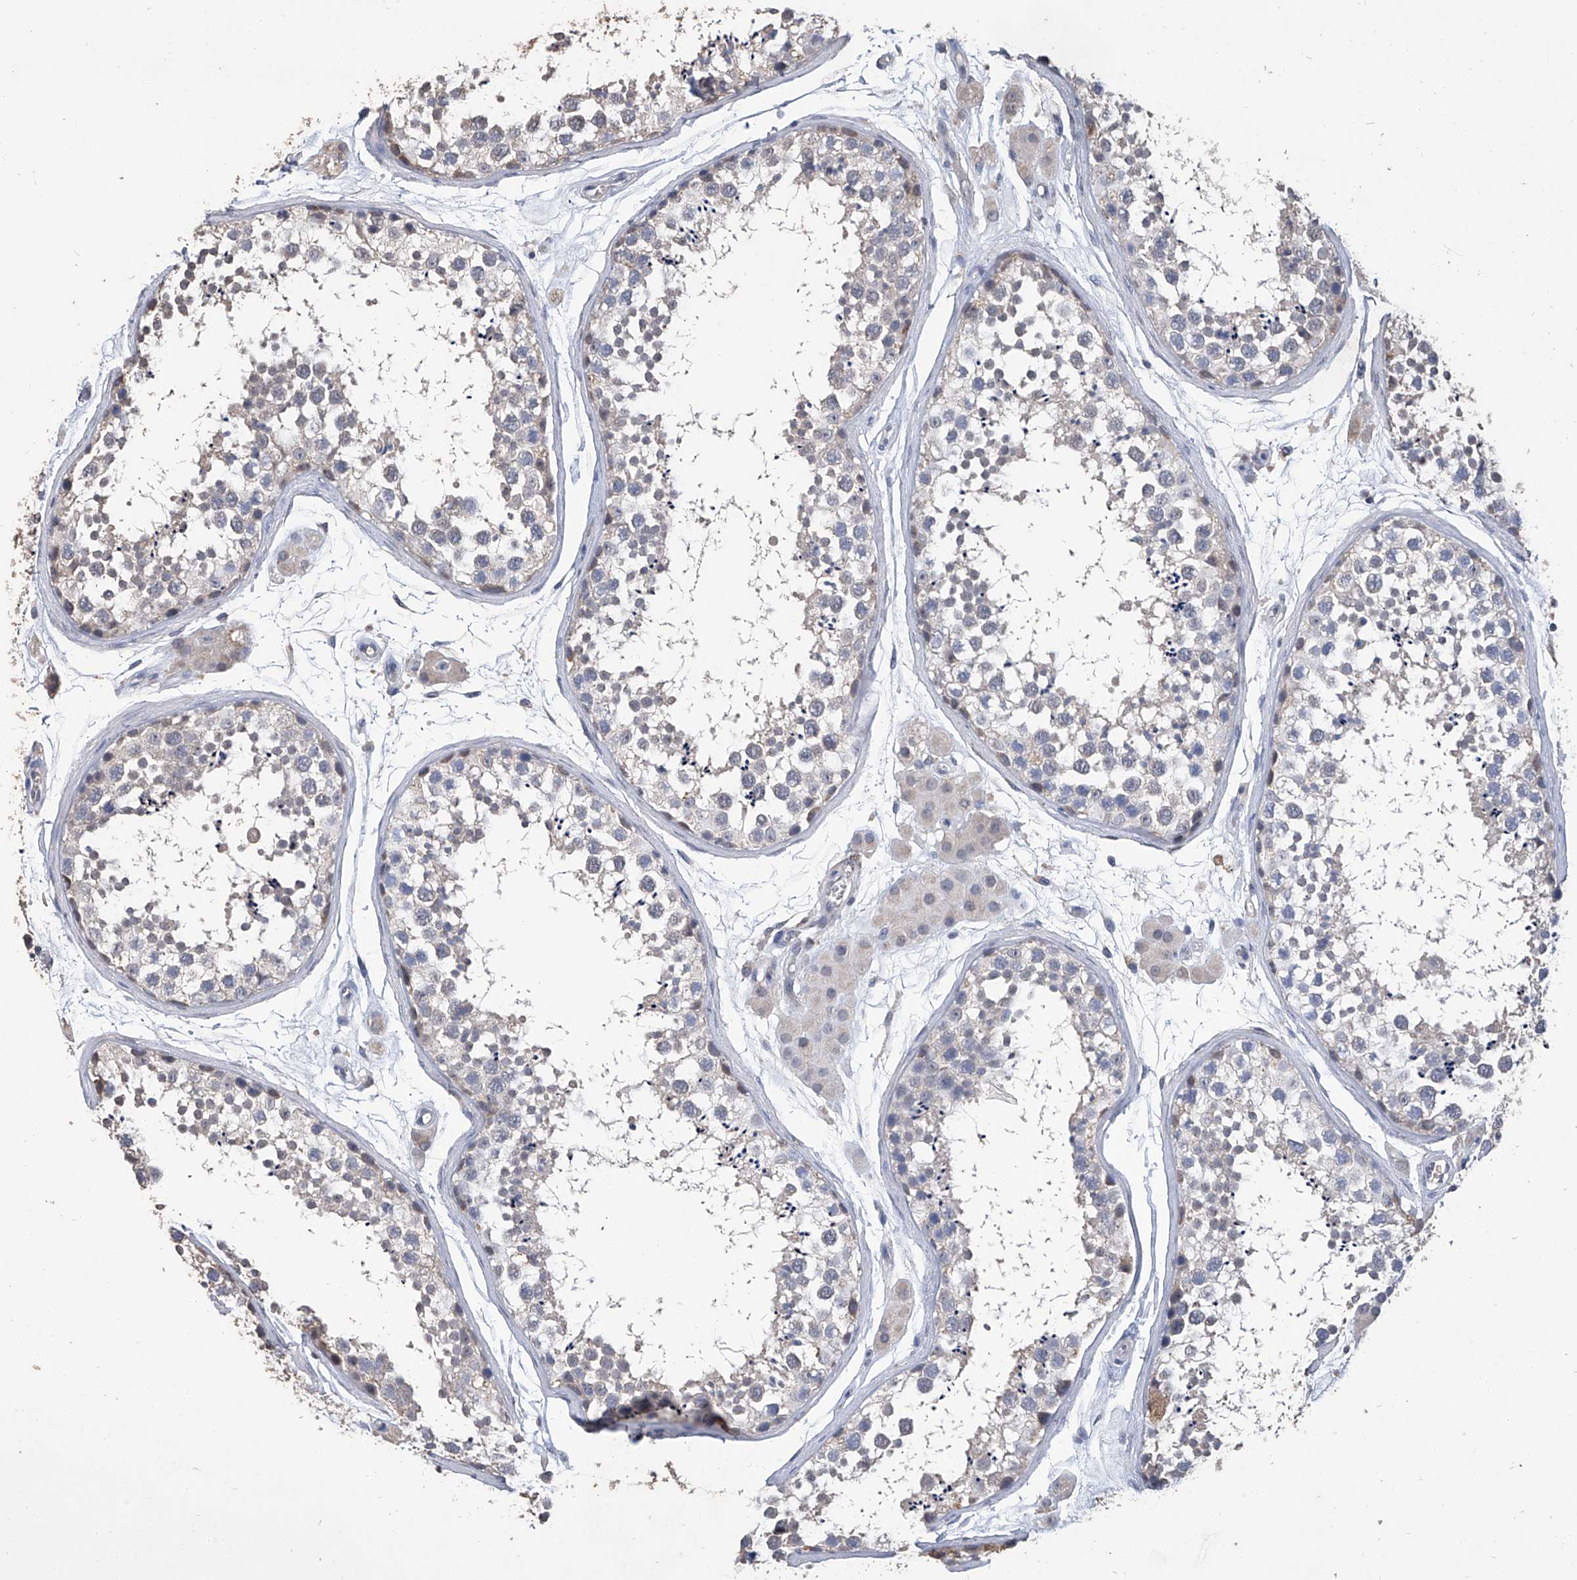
{"staining": {"intensity": "weak", "quantity": "<25%", "location": "cytoplasmic/membranous"}, "tissue": "testis", "cell_type": "Cells in seminiferous ducts", "image_type": "normal", "snomed": [{"axis": "morphology", "description": "Normal tissue, NOS"}, {"axis": "topography", "description": "Testis"}], "caption": "This is a micrograph of immunohistochemistry (IHC) staining of benign testis, which shows no positivity in cells in seminiferous ducts.", "gene": "GPT", "patient": {"sex": "male", "age": 56}}